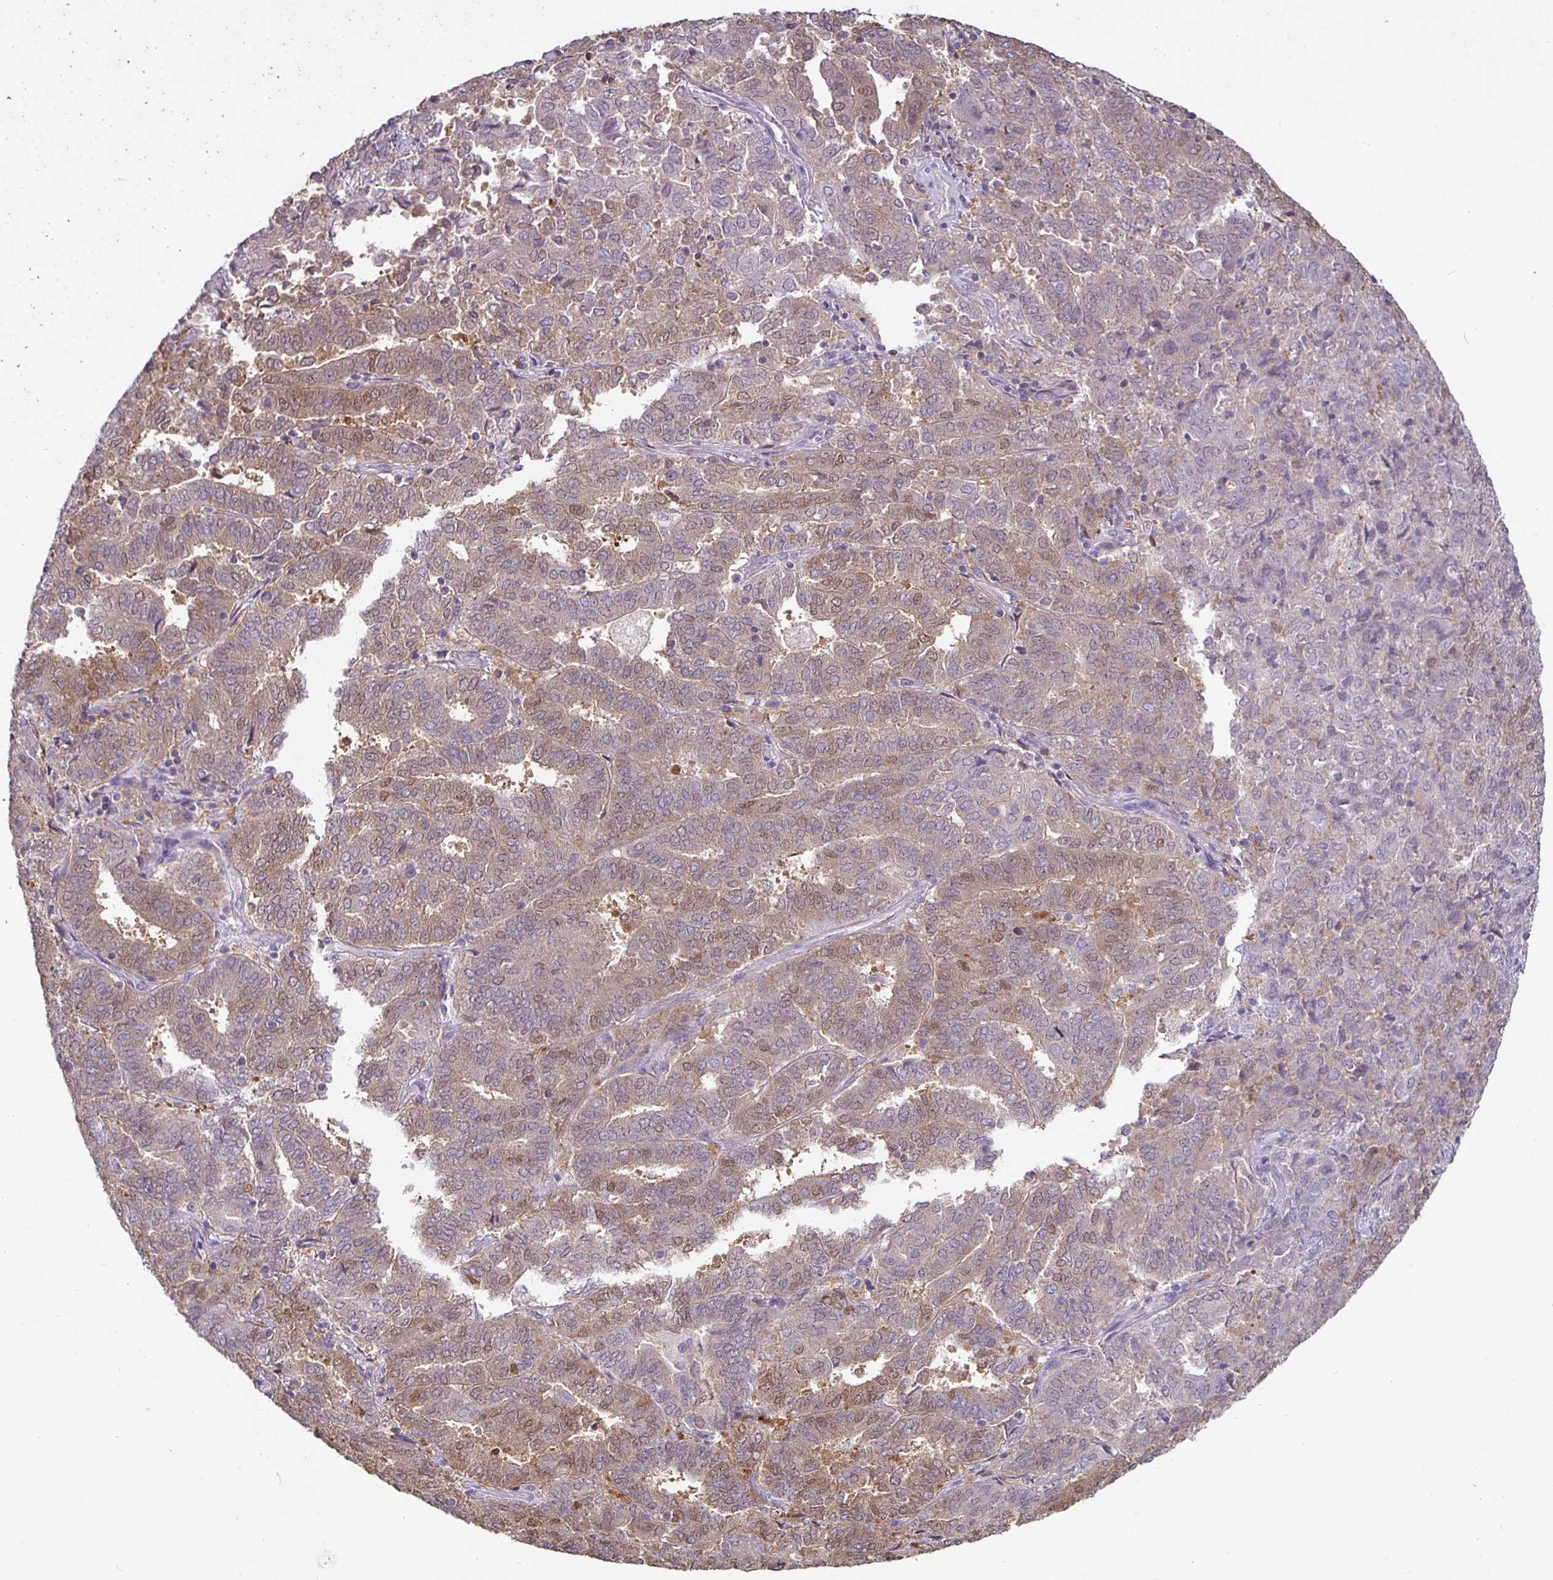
{"staining": {"intensity": "weak", "quantity": "25%-75%", "location": "cytoplasmic/membranous,nuclear"}, "tissue": "endometrial cancer", "cell_type": "Tumor cells", "image_type": "cancer", "snomed": [{"axis": "morphology", "description": "Adenocarcinoma, NOS"}, {"axis": "topography", "description": "Endometrium"}], "caption": "DAB immunohistochemical staining of adenocarcinoma (endometrial) demonstrates weak cytoplasmic/membranous and nuclear protein positivity in about 25%-75% of tumor cells.", "gene": "SHISA4", "patient": {"sex": "female", "age": 72}}